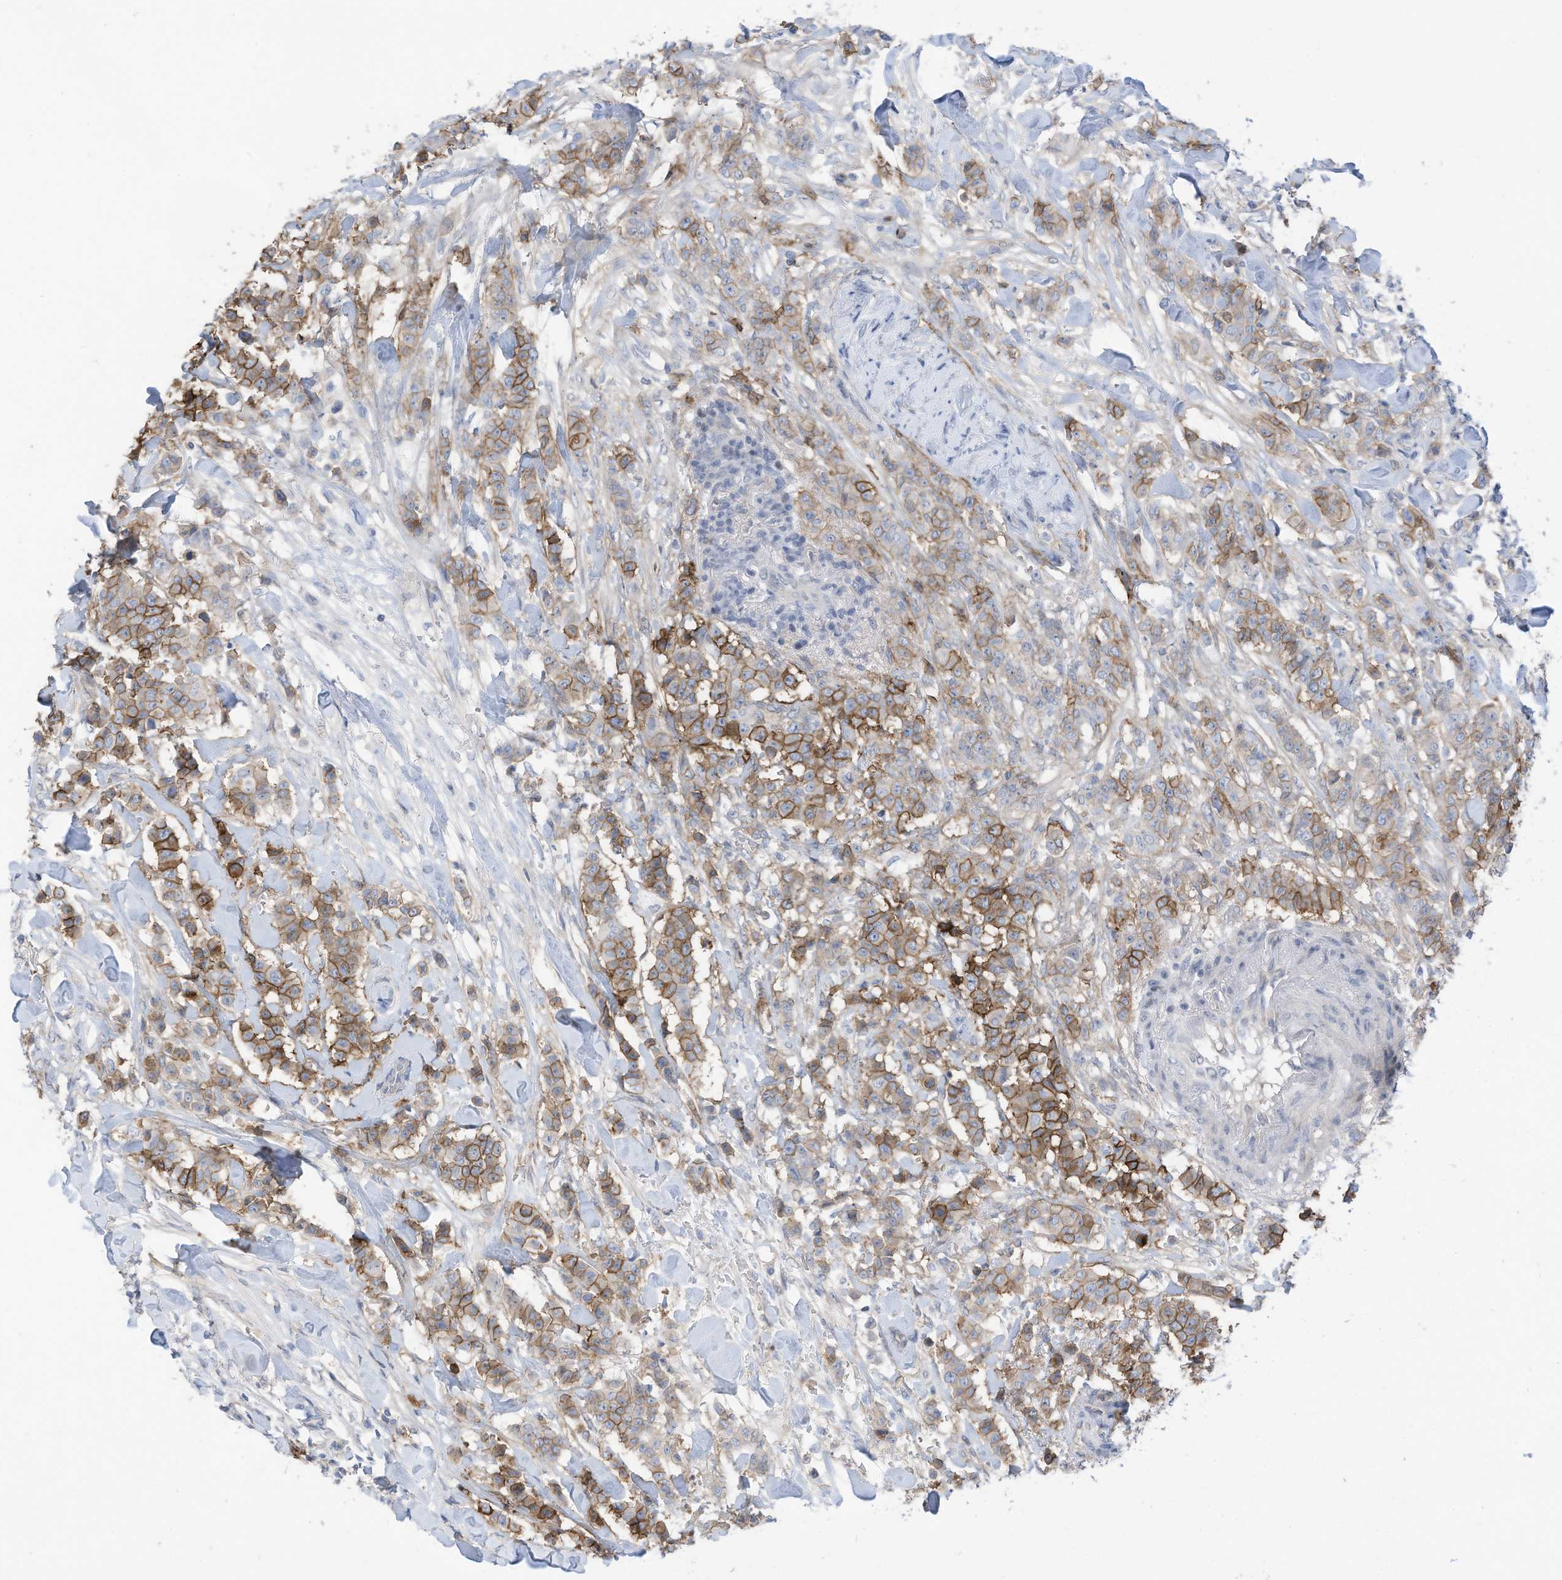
{"staining": {"intensity": "moderate", "quantity": ">75%", "location": "cytoplasmic/membranous"}, "tissue": "breast cancer", "cell_type": "Tumor cells", "image_type": "cancer", "snomed": [{"axis": "morphology", "description": "Duct carcinoma"}, {"axis": "topography", "description": "Breast"}], "caption": "Breast cancer (invasive ductal carcinoma) stained with a brown dye exhibits moderate cytoplasmic/membranous positive expression in approximately >75% of tumor cells.", "gene": "SLC1A5", "patient": {"sex": "female", "age": 40}}